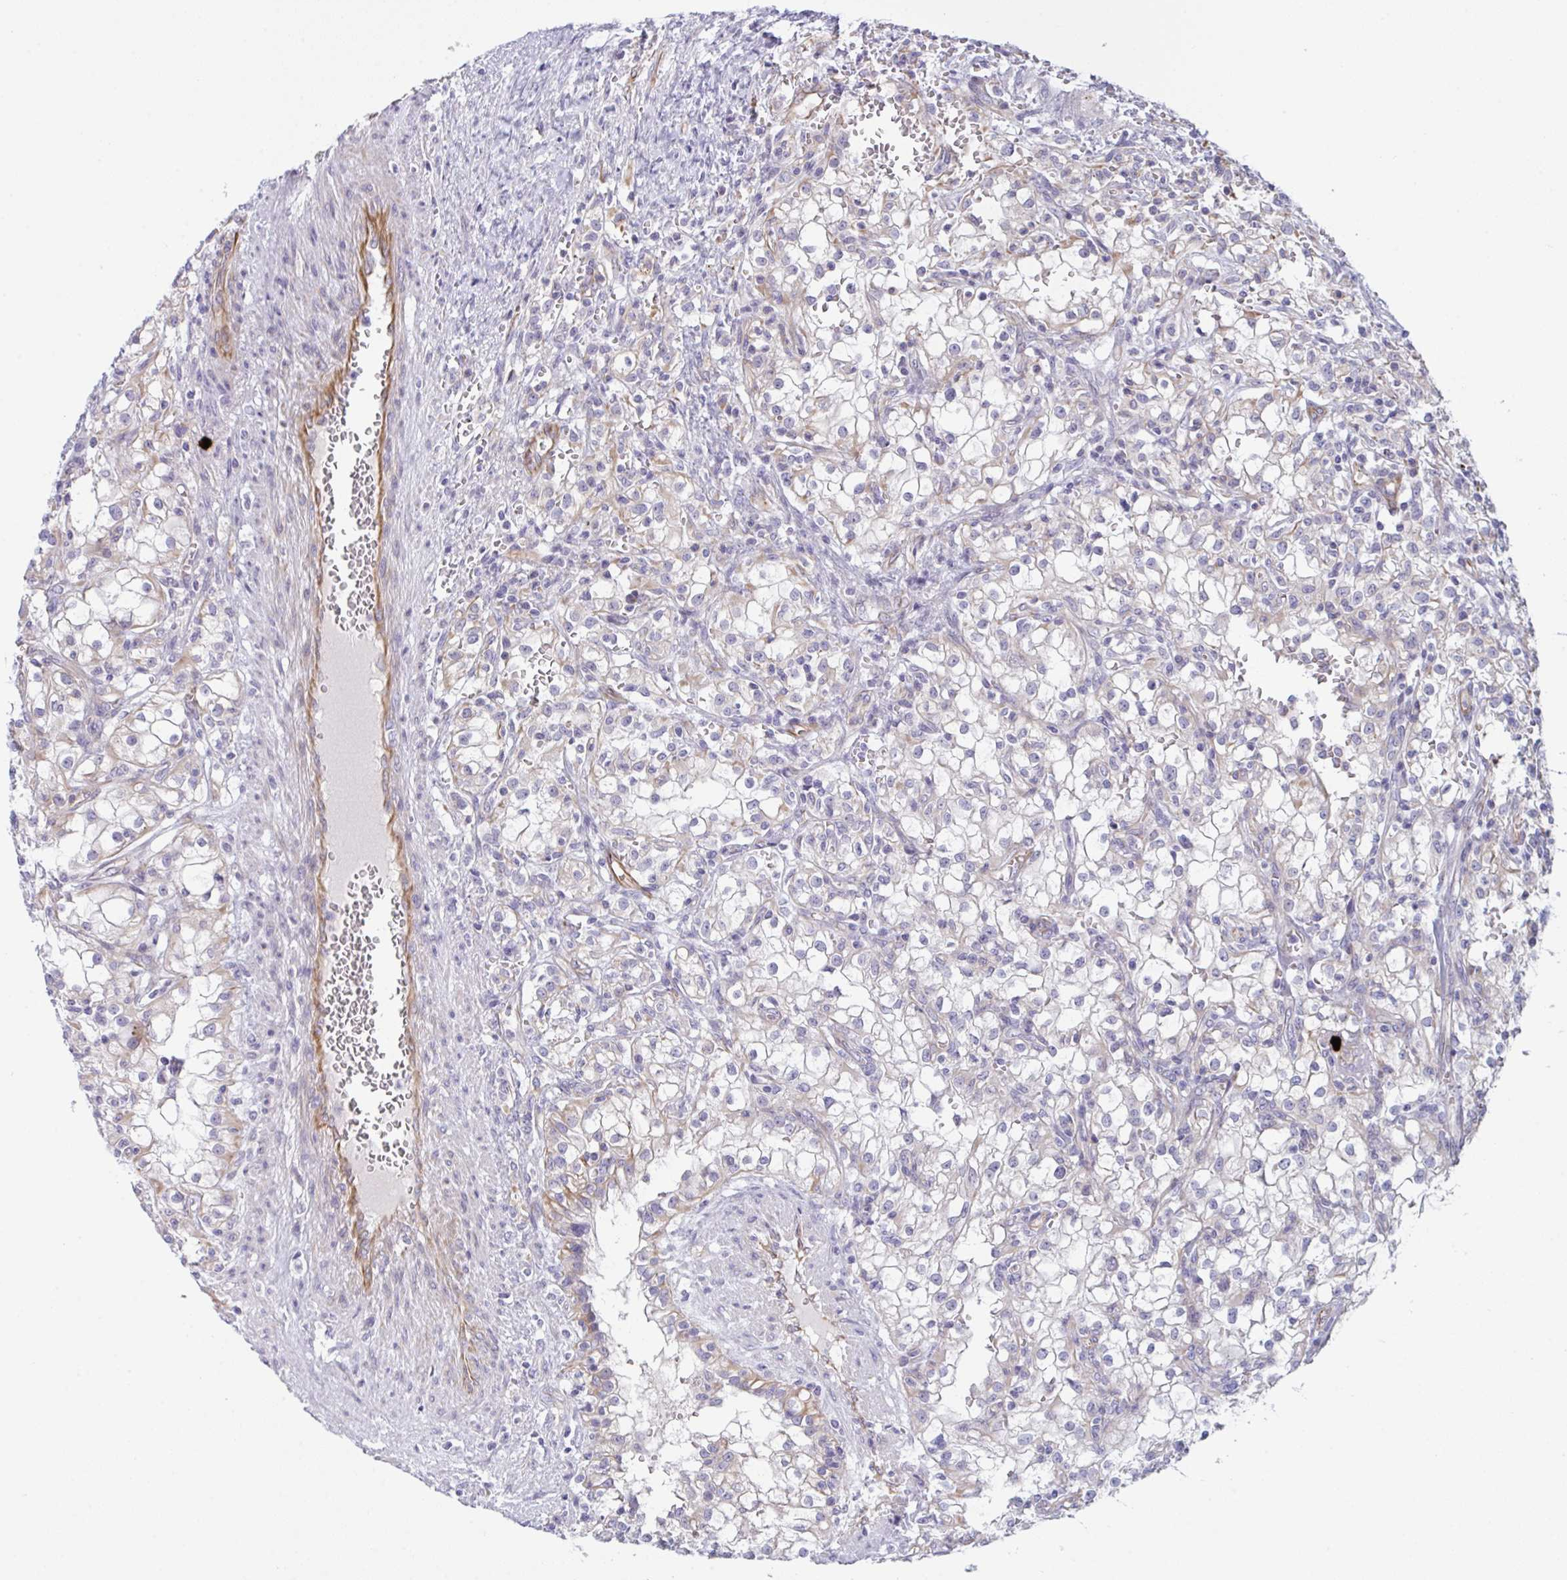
{"staining": {"intensity": "negative", "quantity": "none", "location": "none"}, "tissue": "renal cancer", "cell_type": "Tumor cells", "image_type": "cancer", "snomed": [{"axis": "morphology", "description": "Adenocarcinoma, NOS"}, {"axis": "topography", "description": "Kidney"}], "caption": "High magnification brightfield microscopy of renal adenocarcinoma stained with DAB (3,3'-diaminobenzidine) (brown) and counterstained with hematoxylin (blue): tumor cells show no significant positivity. The staining is performed using DAB (3,3'-diaminobenzidine) brown chromogen with nuclei counter-stained in using hematoxylin.", "gene": "DCBLD1", "patient": {"sex": "female", "age": 74}}